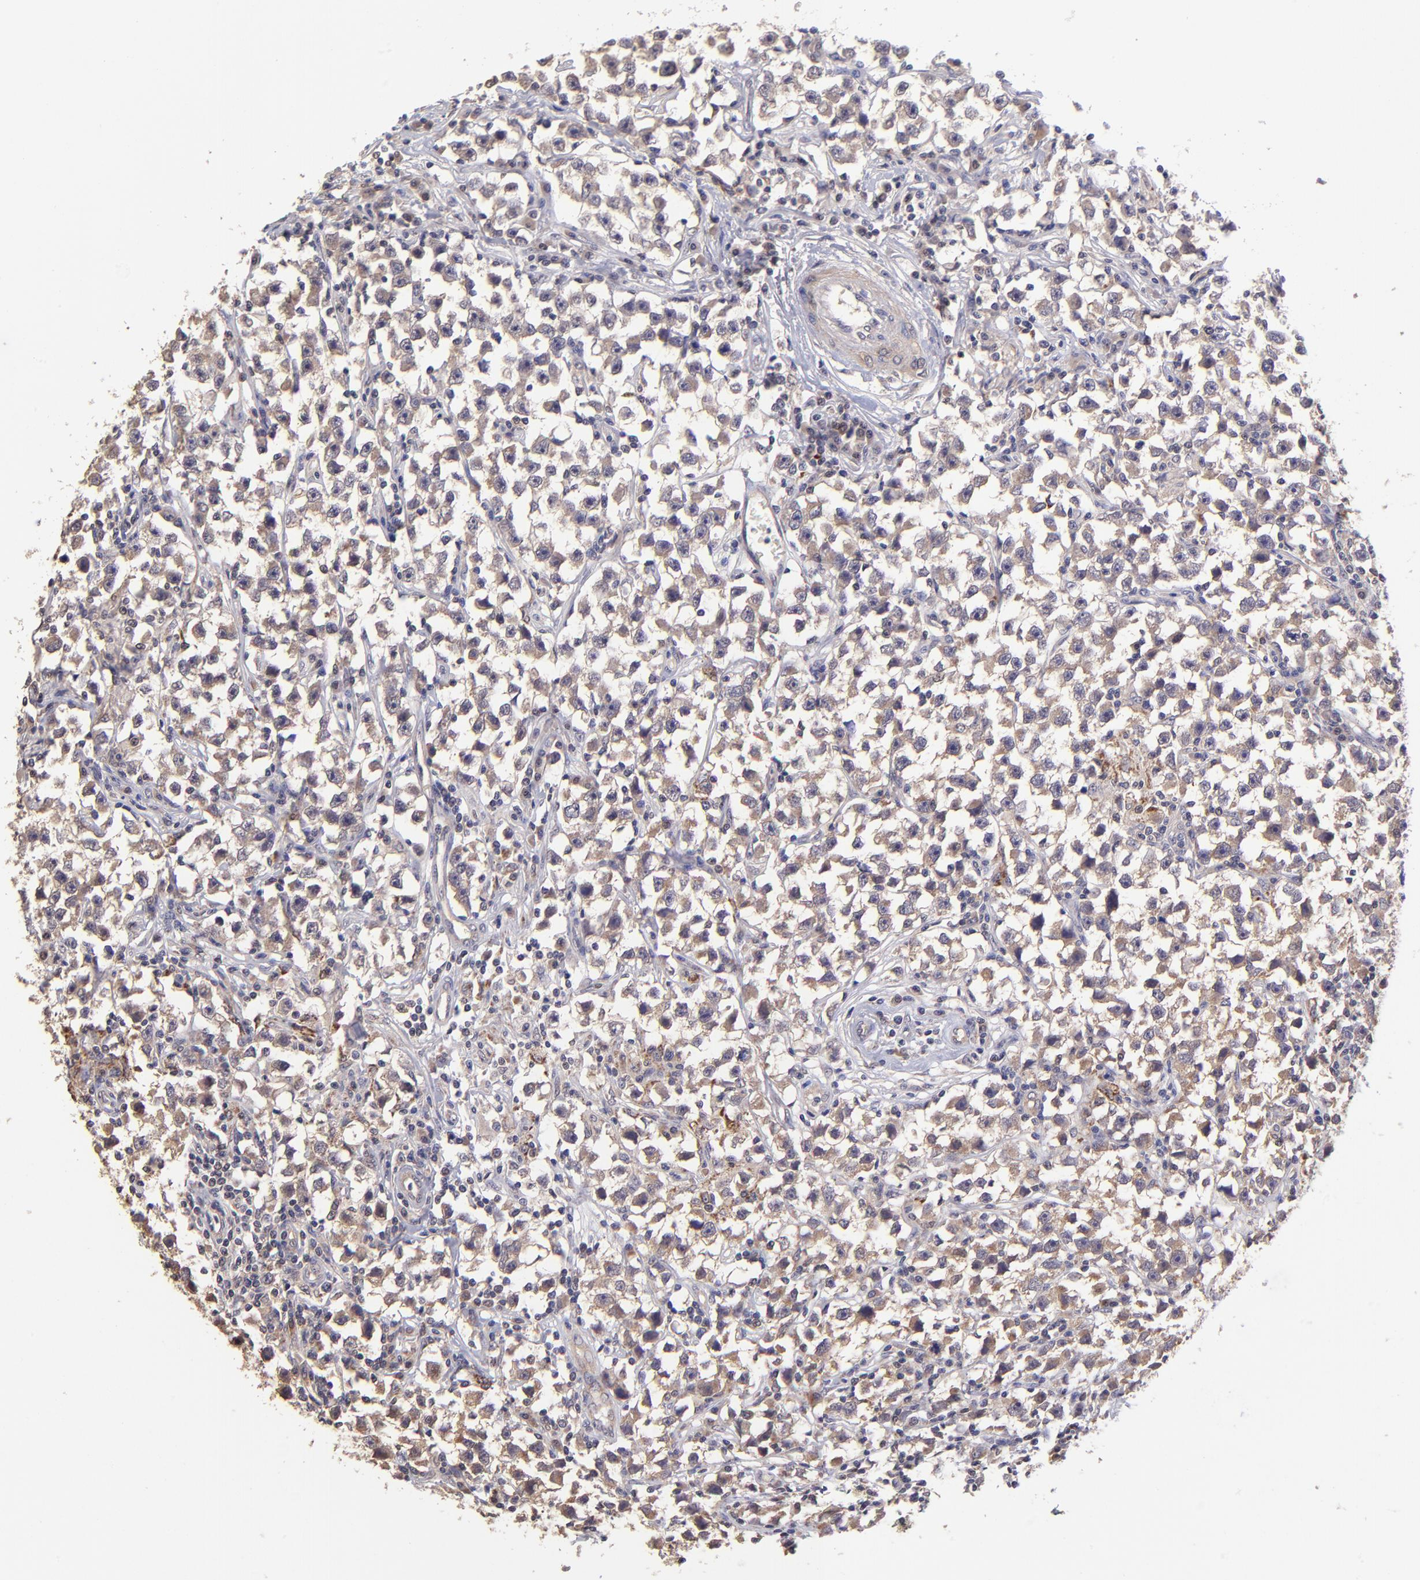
{"staining": {"intensity": "weak", "quantity": ">75%", "location": "cytoplasmic/membranous"}, "tissue": "testis cancer", "cell_type": "Tumor cells", "image_type": "cancer", "snomed": [{"axis": "morphology", "description": "Seminoma, NOS"}, {"axis": "topography", "description": "Testis"}], "caption": "IHC histopathology image of neoplastic tissue: seminoma (testis) stained using immunohistochemistry displays low levels of weak protein expression localized specifically in the cytoplasmic/membranous of tumor cells, appearing as a cytoplasmic/membranous brown color.", "gene": "NSF", "patient": {"sex": "male", "age": 33}}